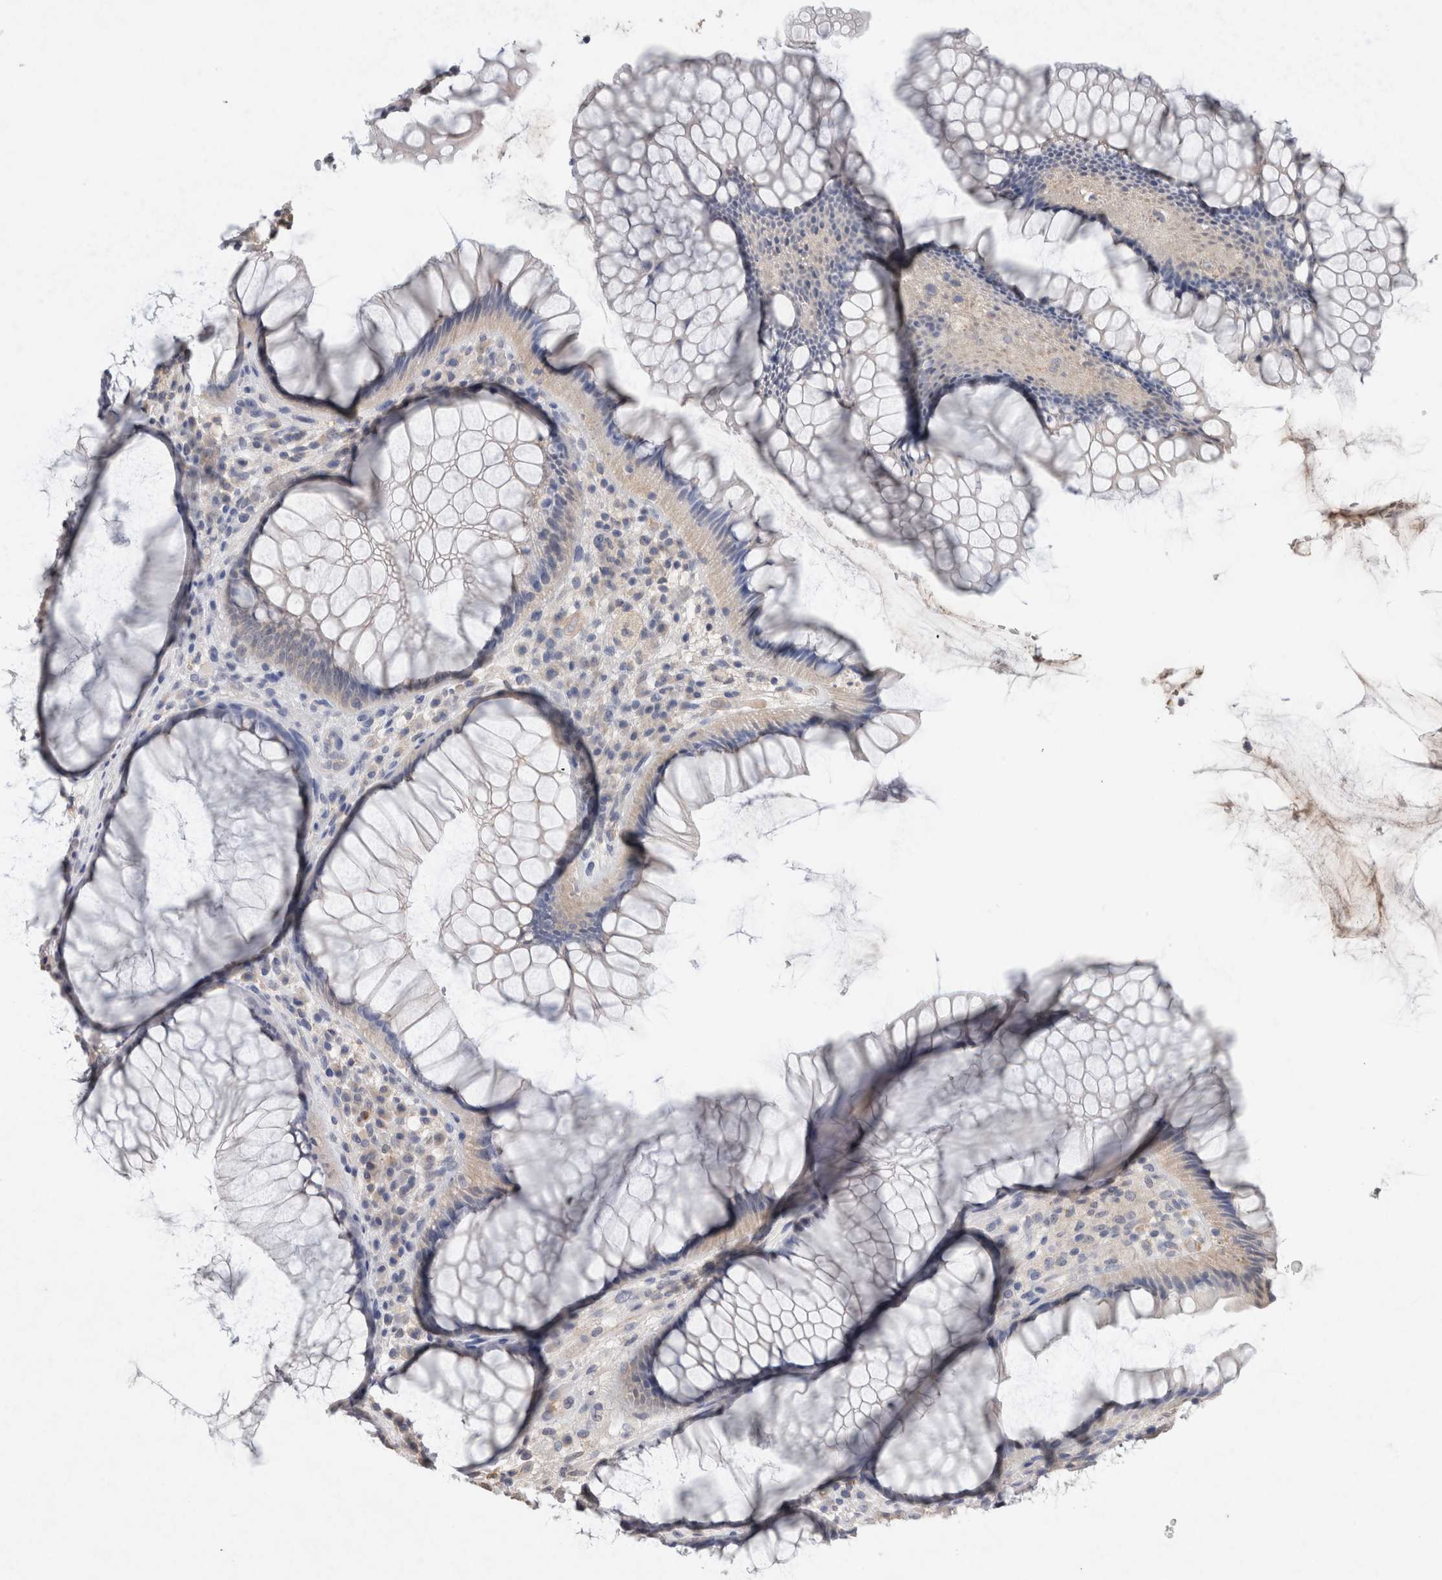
{"staining": {"intensity": "negative", "quantity": "none", "location": "none"}, "tissue": "rectum", "cell_type": "Glandular cells", "image_type": "normal", "snomed": [{"axis": "morphology", "description": "Normal tissue, NOS"}, {"axis": "topography", "description": "Rectum"}], "caption": "Immunohistochemical staining of normal human rectum exhibits no significant positivity in glandular cells.", "gene": "FABP7", "patient": {"sex": "male", "age": 51}}